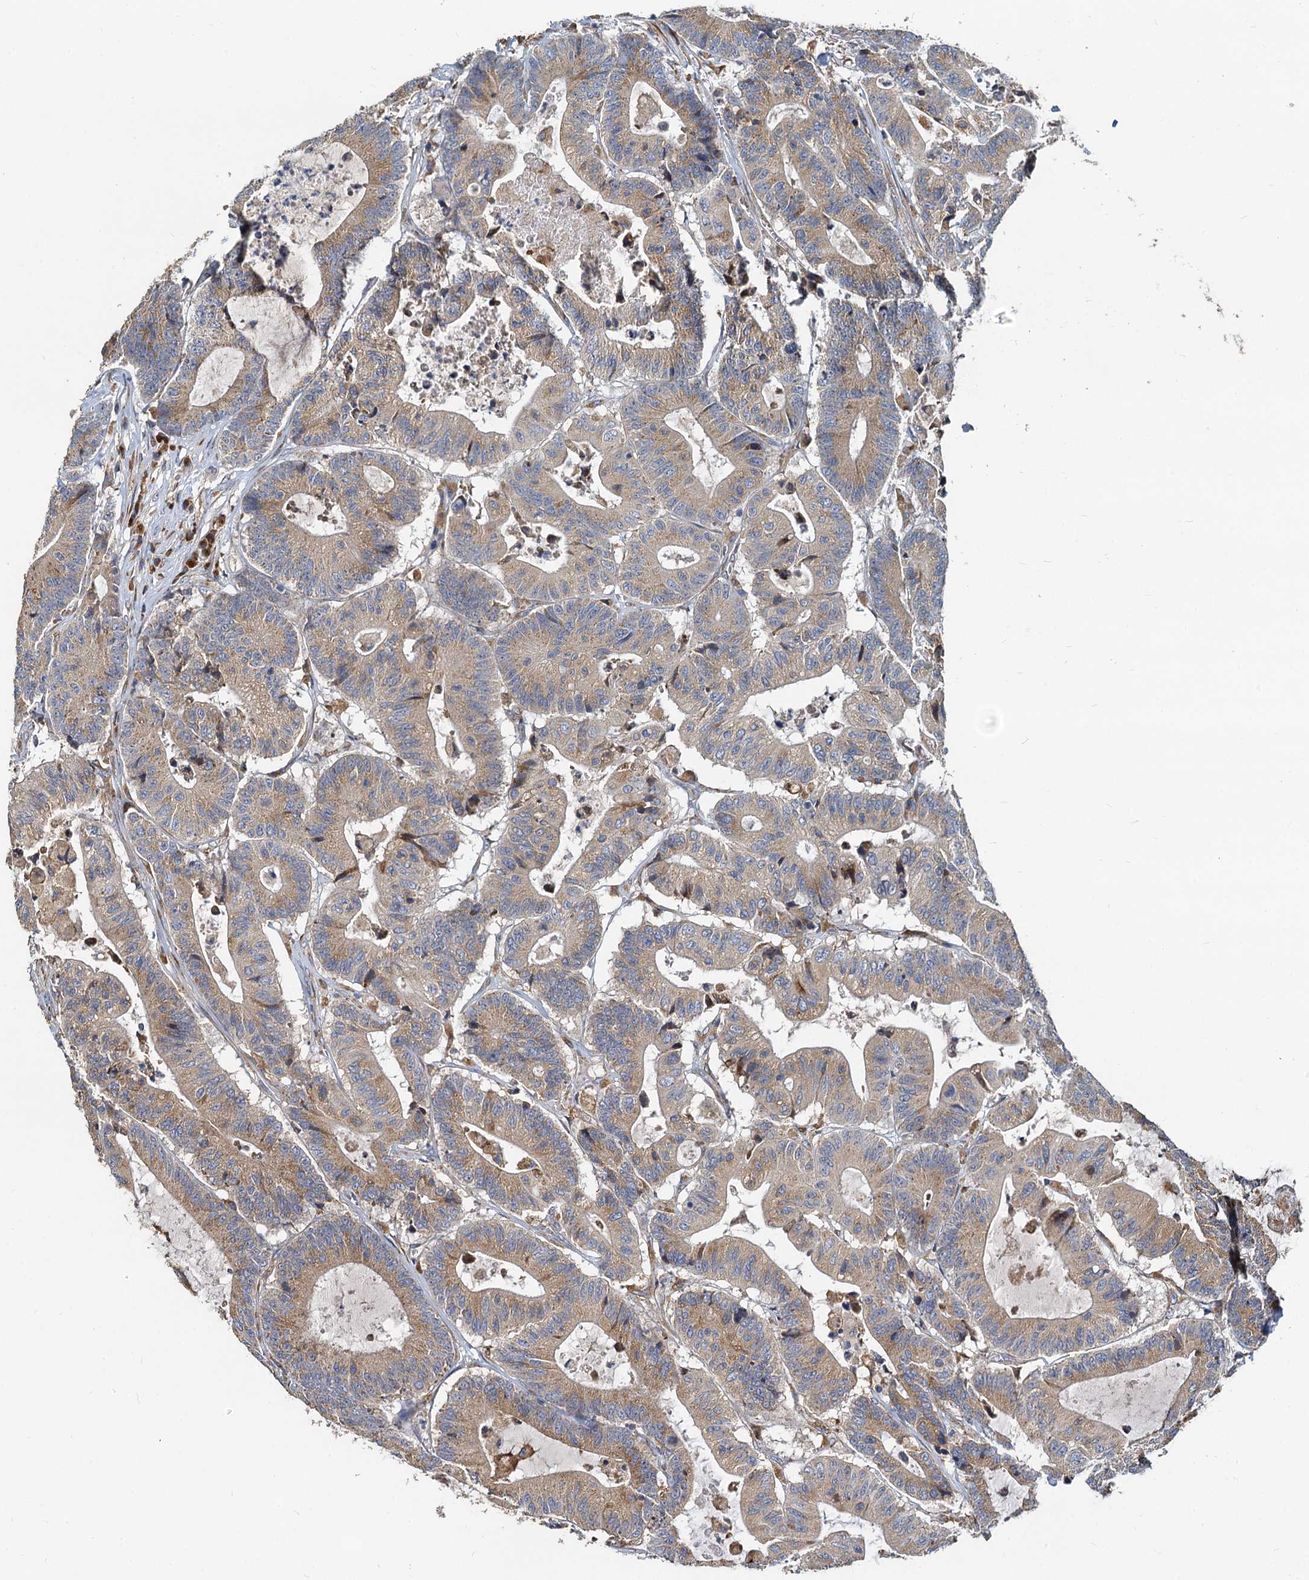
{"staining": {"intensity": "moderate", "quantity": "25%-75%", "location": "cytoplasmic/membranous"}, "tissue": "colorectal cancer", "cell_type": "Tumor cells", "image_type": "cancer", "snomed": [{"axis": "morphology", "description": "Adenocarcinoma, NOS"}, {"axis": "topography", "description": "Colon"}], "caption": "The micrograph shows a brown stain indicating the presence of a protein in the cytoplasmic/membranous of tumor cells in adenocarcinoma (colorectal).", "gene": "NKAPD1", "patient": {"sex": "female", "age": 84}}